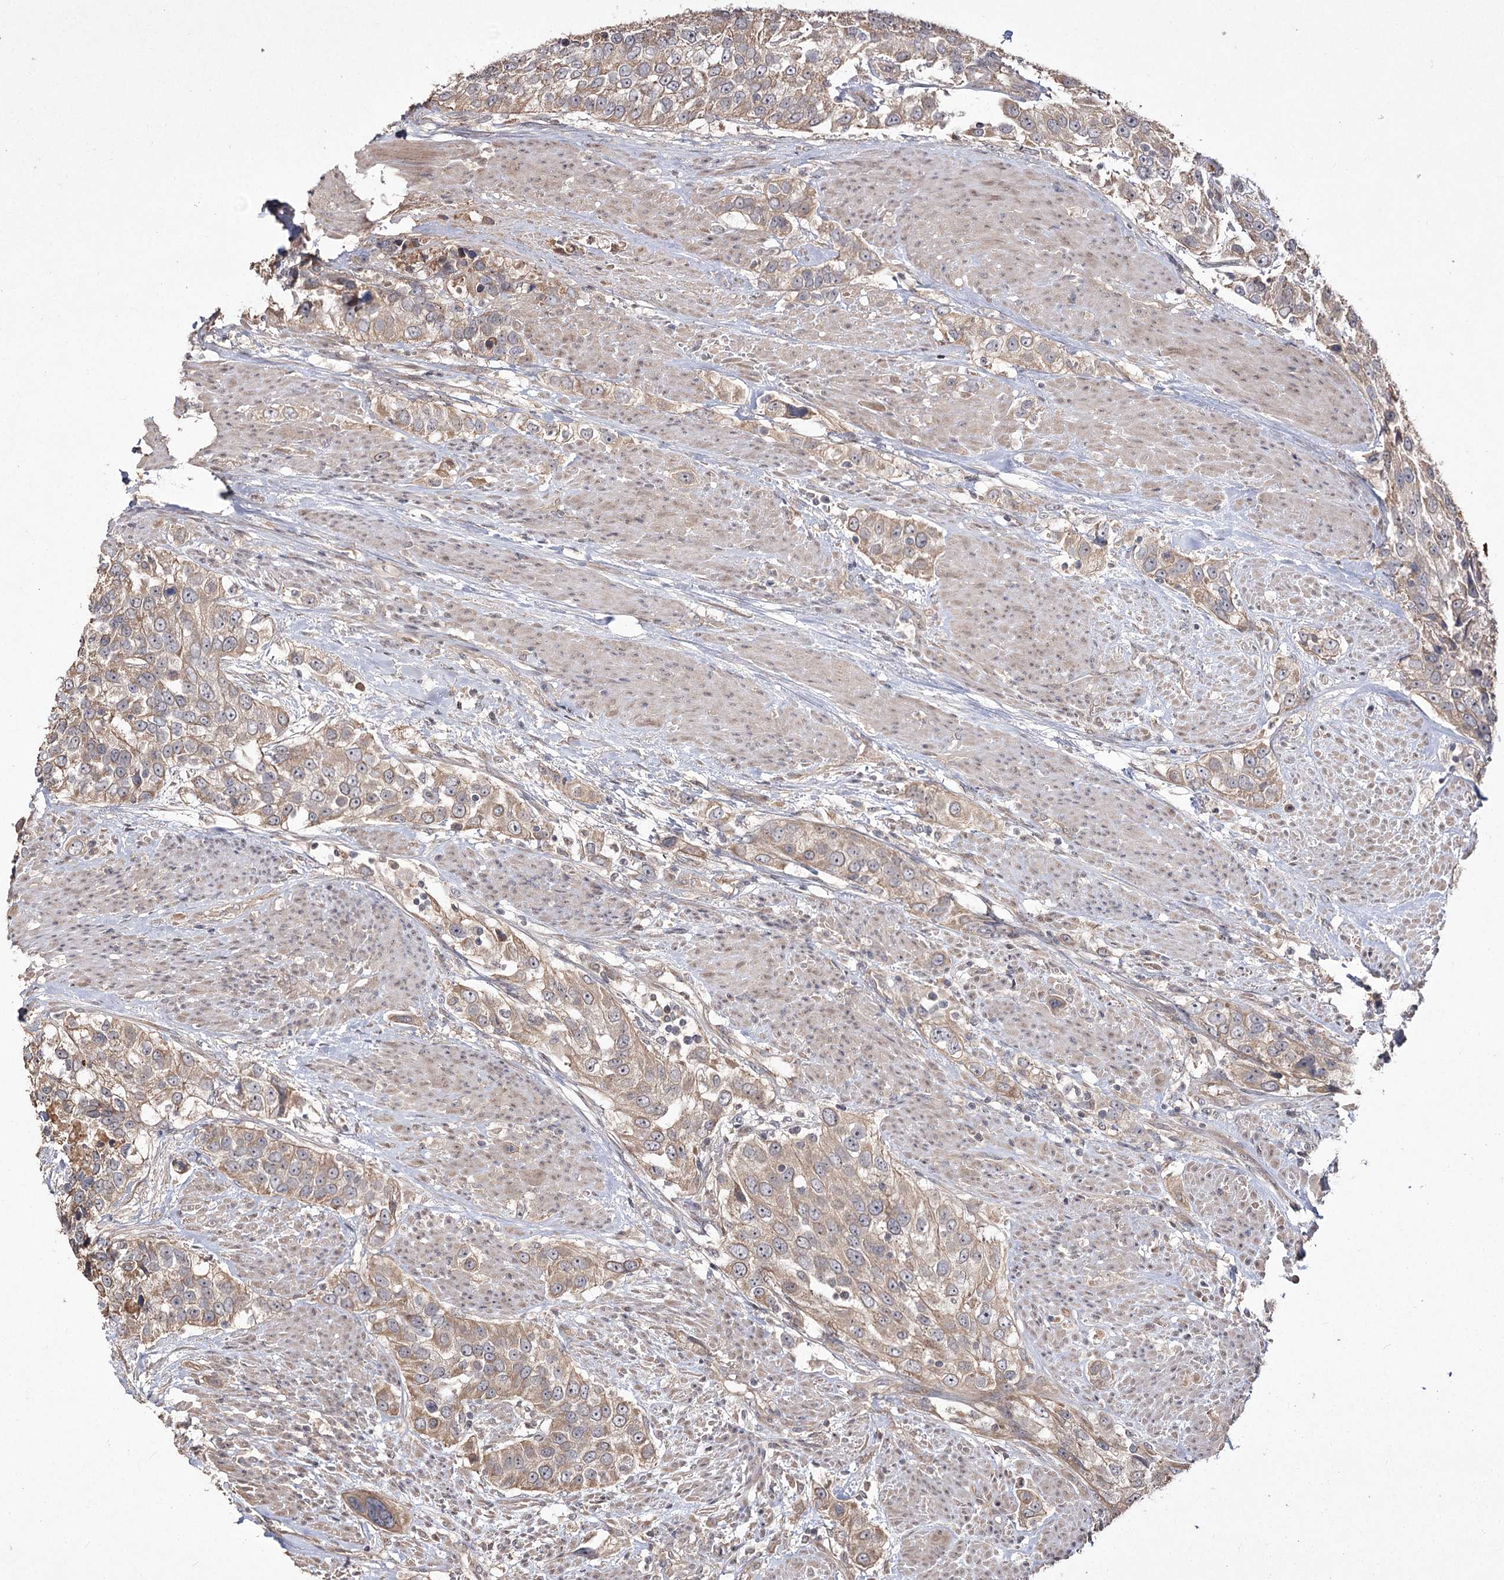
{"staining": {"intensity": "weak", "quantity": "25%-75%", "location": "cytoplasmic/membranous"}, "tissue": "urothelial cancer", "cell_type": "Tumor cells", "image_type": "cancer", "snomed": [{"axis": "morphology", "description": "Urothelial carcinoma, High grade"}, {"axis": "topography", "description": "Urinary bladder"}], "caption": "Brown immunohistochemical staining in human high-grade urothelial carcinoma exhibits weak cytoplasmic/membranous staining in about 25%-75% of tumor cells.", "gene": "FANCL", "patient": {"sex": "female", "age": 80}}